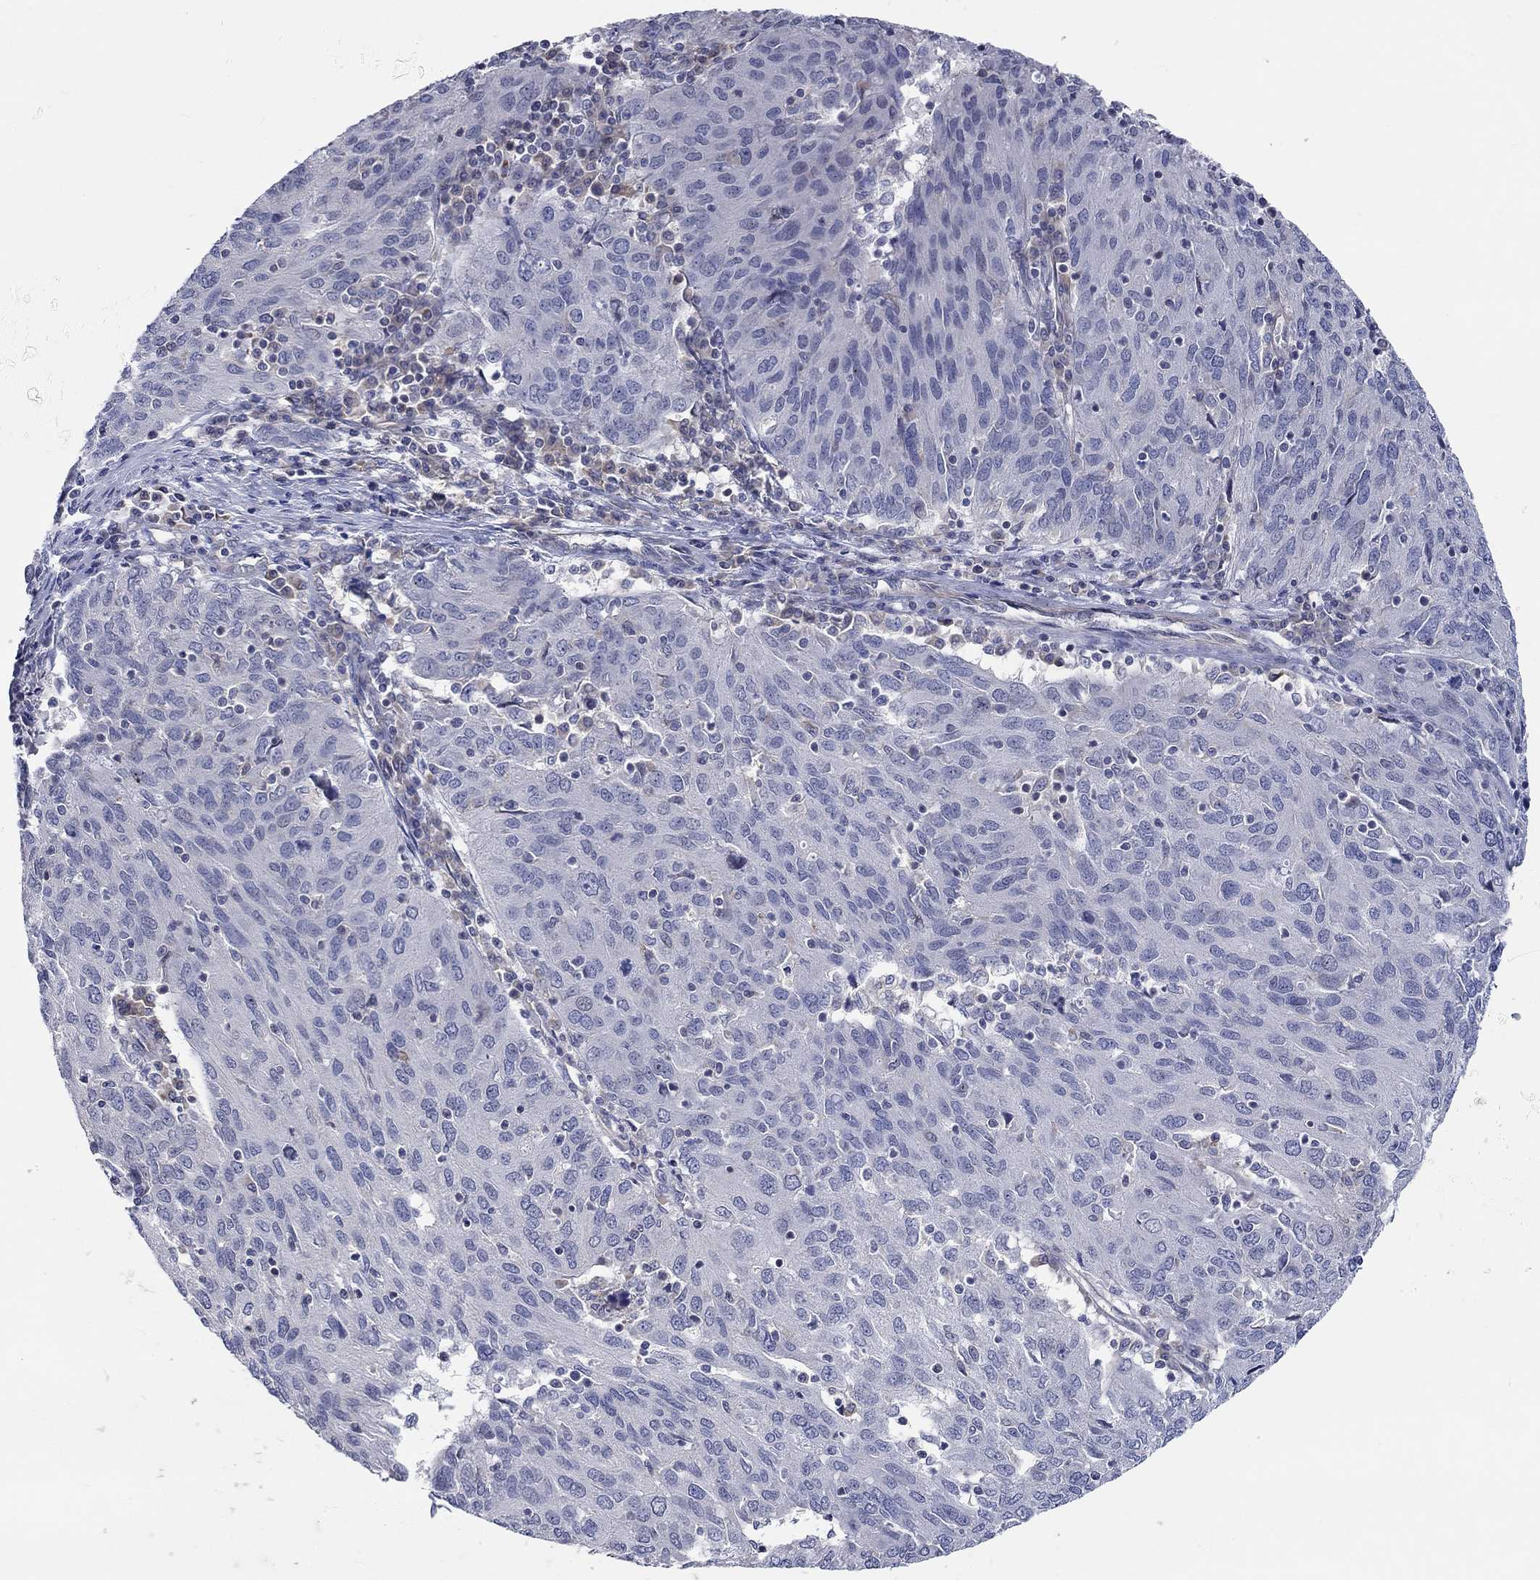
{"staining": {"intensity": "weak", "quantity": "<25%", "location": "cytoplasmic/membranous"}, "tissue": "ovarian cancer", "cell_type": "Tumor cells", "image_type": "cancer", "snomed": [{"axis": "morphology", "description": "Carcinoma, endometroid"}, {"axis": "topography", "description": "Ovary"}], "caption": "Photomicrograph shows no significant protein expression in tumor cells of endometroid carcinoma (ovarian).", "gene": "PCDHGA10", "patient": {"sex": "female", "age": 50}}